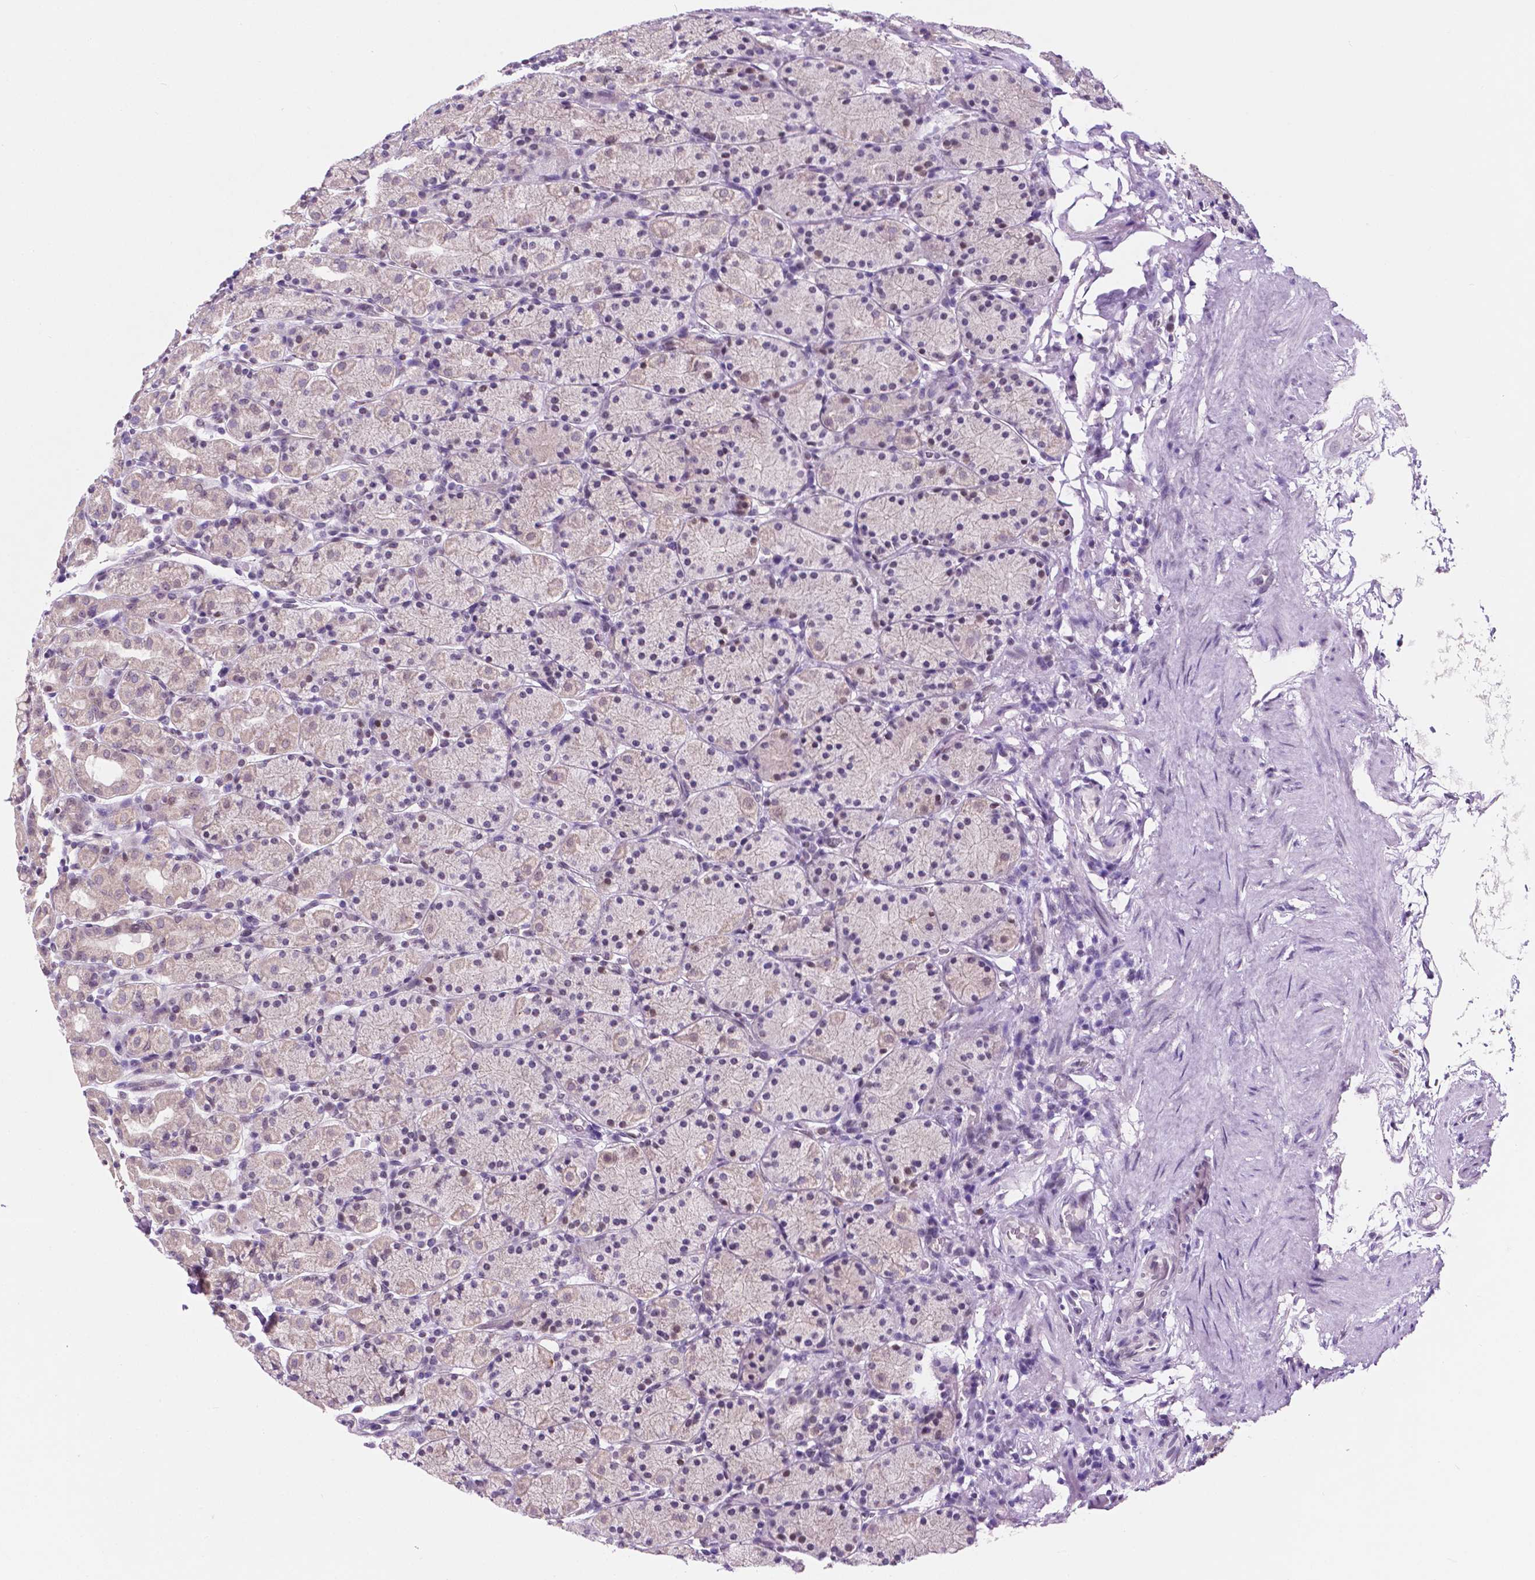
{"staining": {"intensity": "weak", "quantity": "25%-75%", "location": "nuclear"}, "tissue": "stomach", "cell_type": "Glandular cells", "image_type": "normal", "snomed": [{"axis": "morphology", "description": "Normal tissue, NOS"}, {"axis": "topography", "description": "Stomach, upper"}, {"axis": "topography", "description": "Stomach"}], "caption": "IHC staining of unremarkable stomach, which reveals low levels of weak nuclear positivity in approximately 25%-75% of glandular cells indicating weak nuclear protein positivity. The staining was performed using DAB (3,3'-diaminobenzidine) (brown) for protein detection and nuclei were counterstained in hematoxylin (blue).", "gene": "FAM50B", "patient": {"sex": "male", "age": 62}}